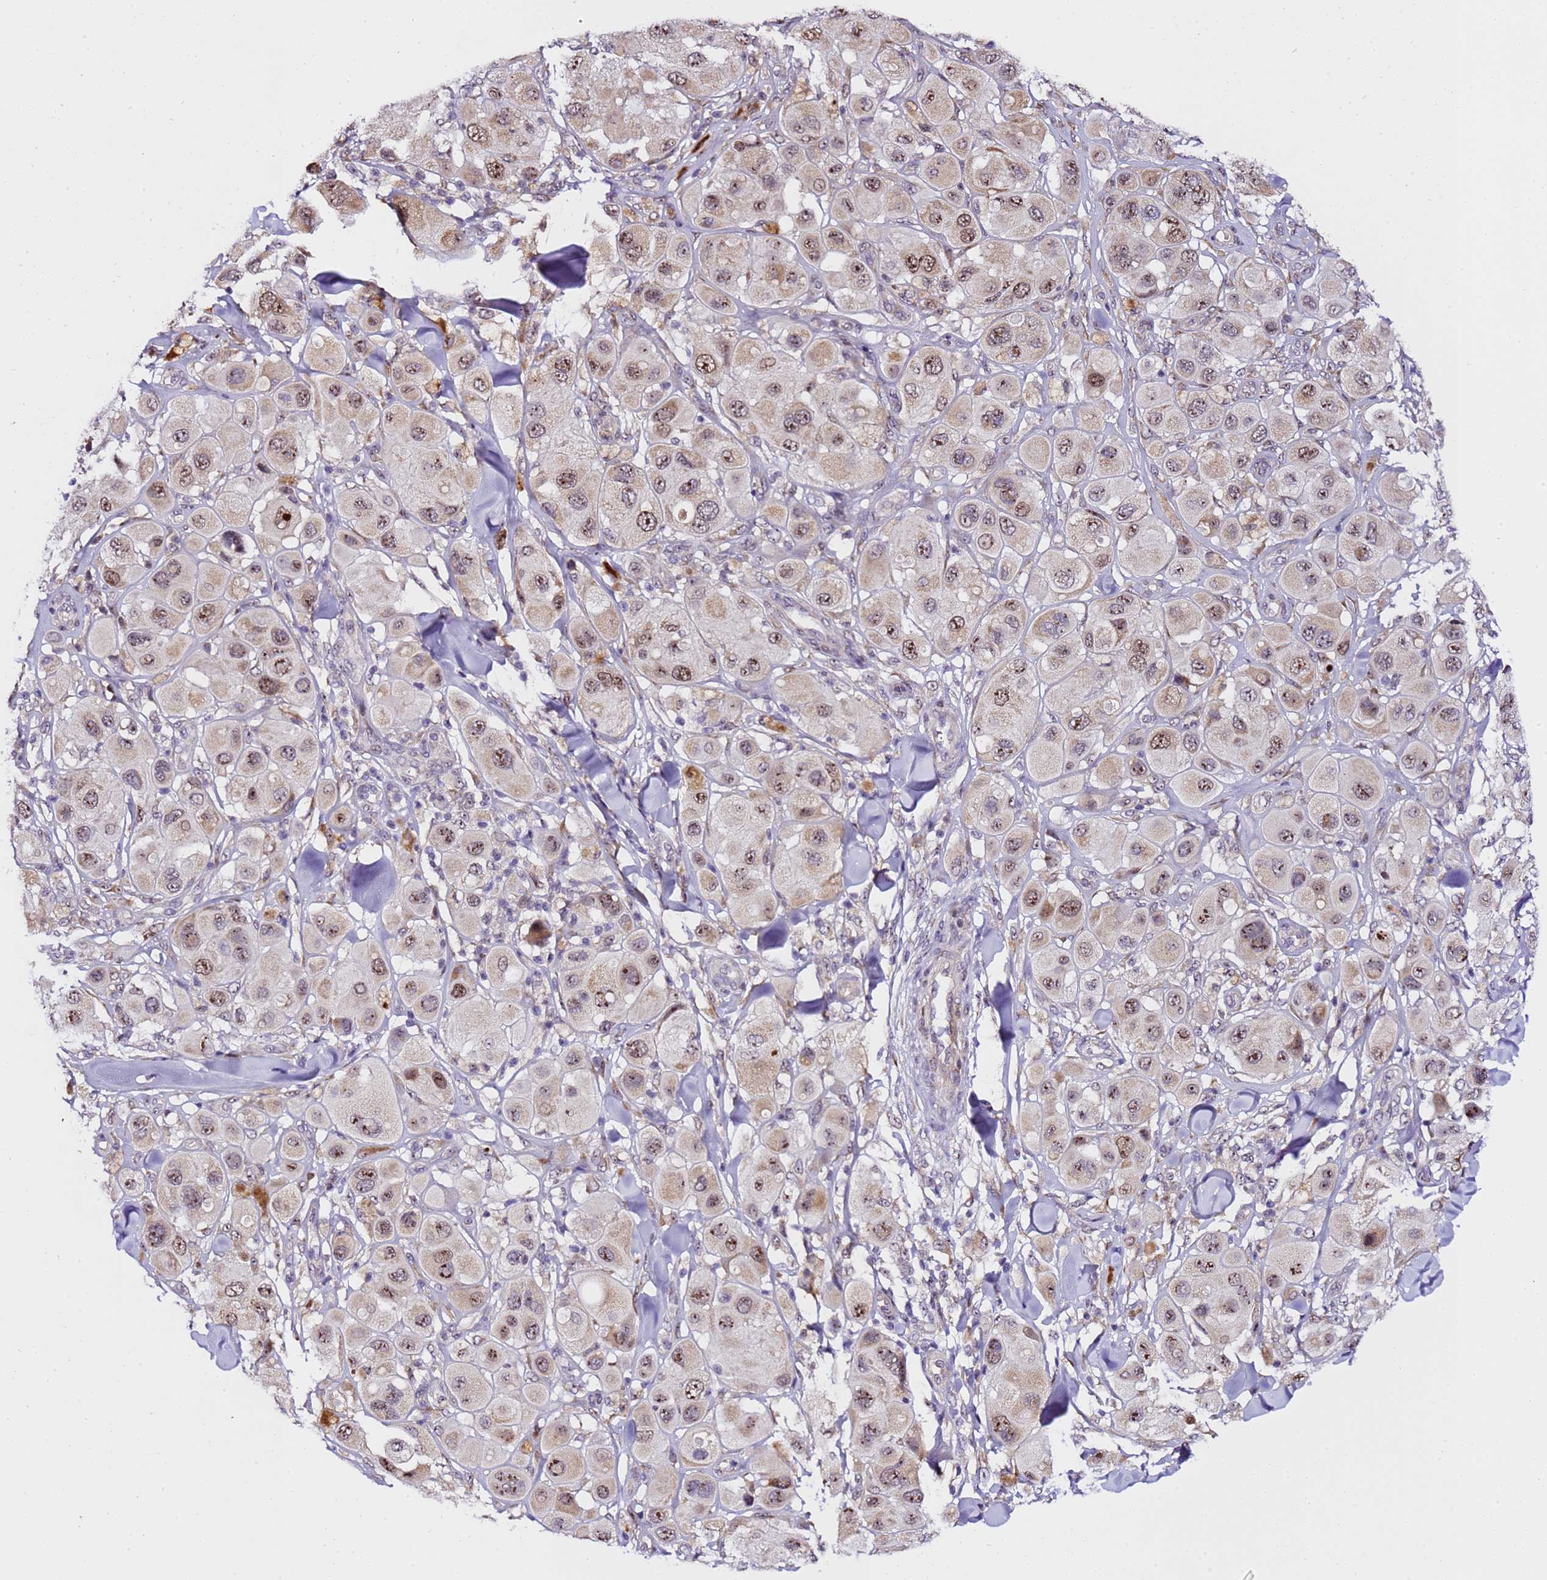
{"staining": {"intensity": "moderate", "quantity": ">75%", "location": "nuclear"}, "tissue": "melanoma", "cell_type": "Tumor cells", "image_type": "cancer", "snomed": [{"axis": "morphology", "description": "Malignant melanoma, Metastatic site"}, {"axis": "topography", "description": "Skin"}], "caption": "DAB (3,3'-diaminobenzidine) immunohistochemical staining of malignant melanoma (metastatic site) exhibits moderate nuclear protein staining in approximately >75% of tumor cells.", "gene": "SLX4IP", "patient": {"sex": "male", "age": 41}}